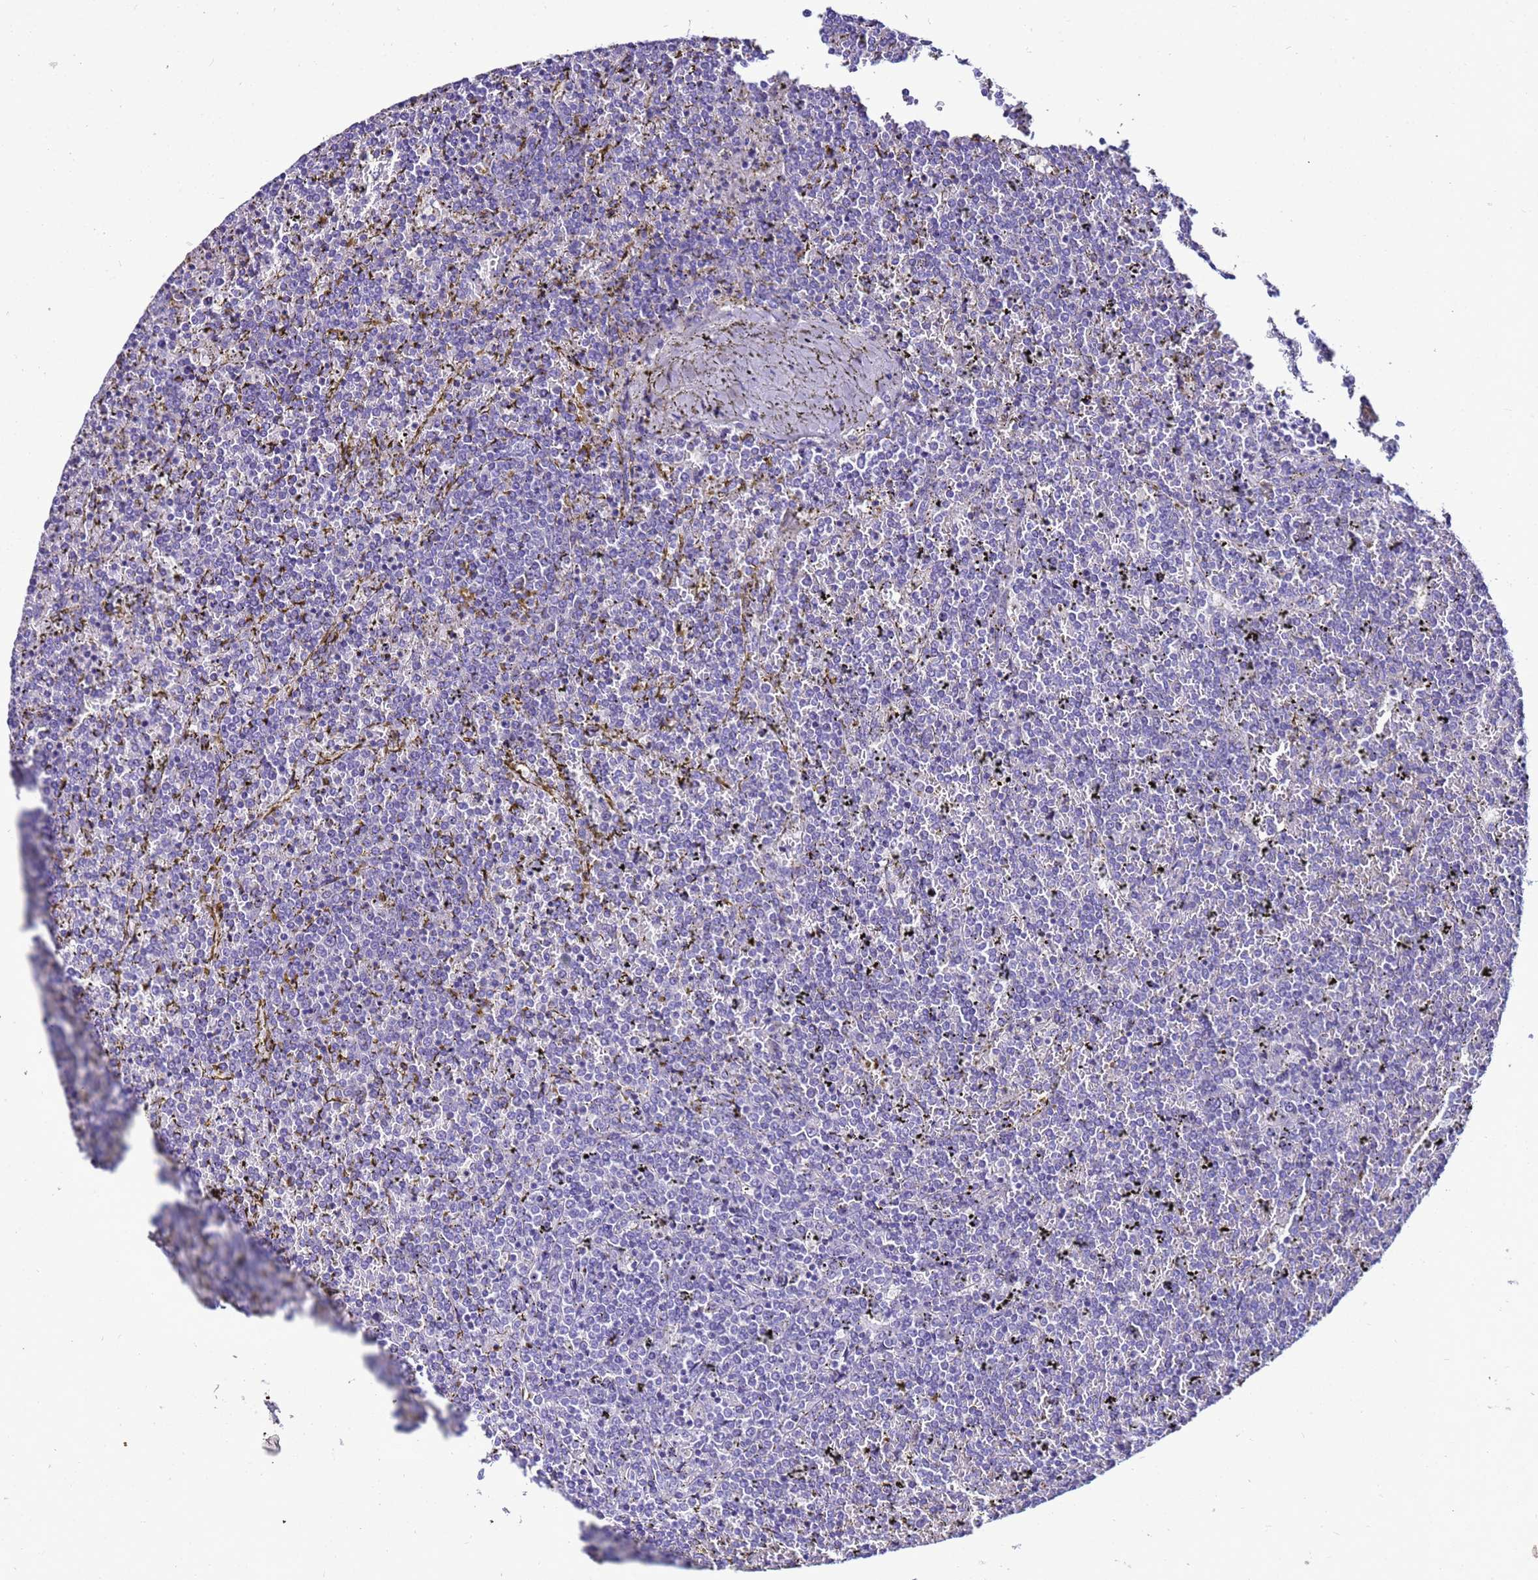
{"staining": {"intensity": "negative", "quantity": "none", "location": "none"}, "tissue": "lymphoma", "cell_type": "Tumor cells", "image_type": "cancer", "snomed": [{"axis": "morphology", "description": "Malignant lymphoma, non-Hodgkin's type, Low grade"}, {"axis": "topography", "description": "Spleen"}], "caption": "The photomicrograph displays no significant positivity in tumor cells of lymphoma.", "gene": "FAM166B", "patient": {"sex": "female", "age": 19}}